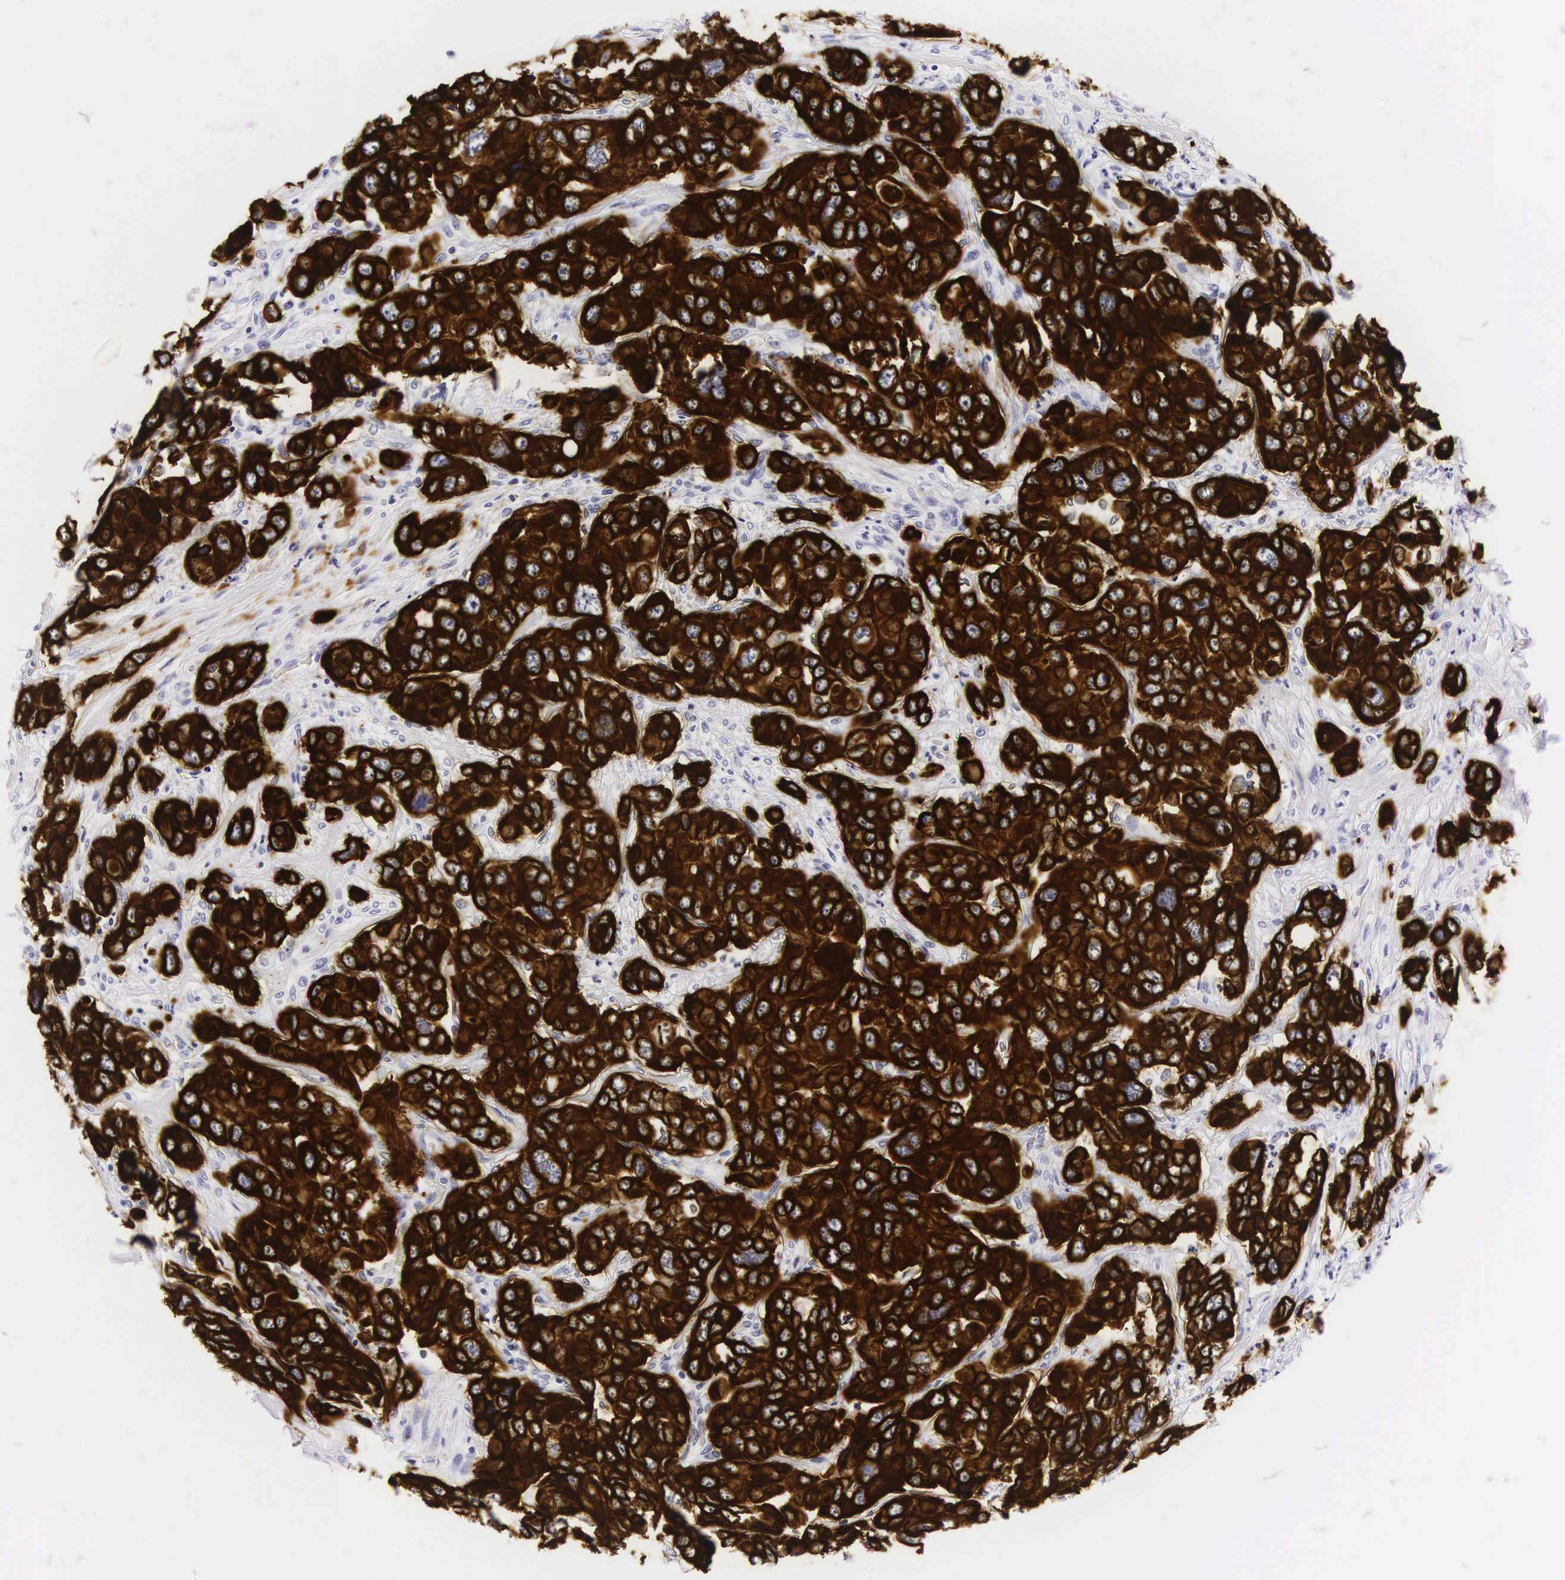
{"staining": {"intensity": "strong", "quantity": ">75%", "location": "cytoplasmic/membranous"}, "tissue": "urothelial cancer", "cell_type": "Tumor cells", "image_type": "cancer", "snomed": [{"axis": "morphology", "description": "Urothelial carcinoma, High grade"}, {"axis": "topography", "description": "Urinary bladder"}], "caption": "Urothelial cancer stained with a protein marker demonstrates strong staining in tumor cells.", "gene": "KRT18", "patient": {"sex": "male", "age": 73}}